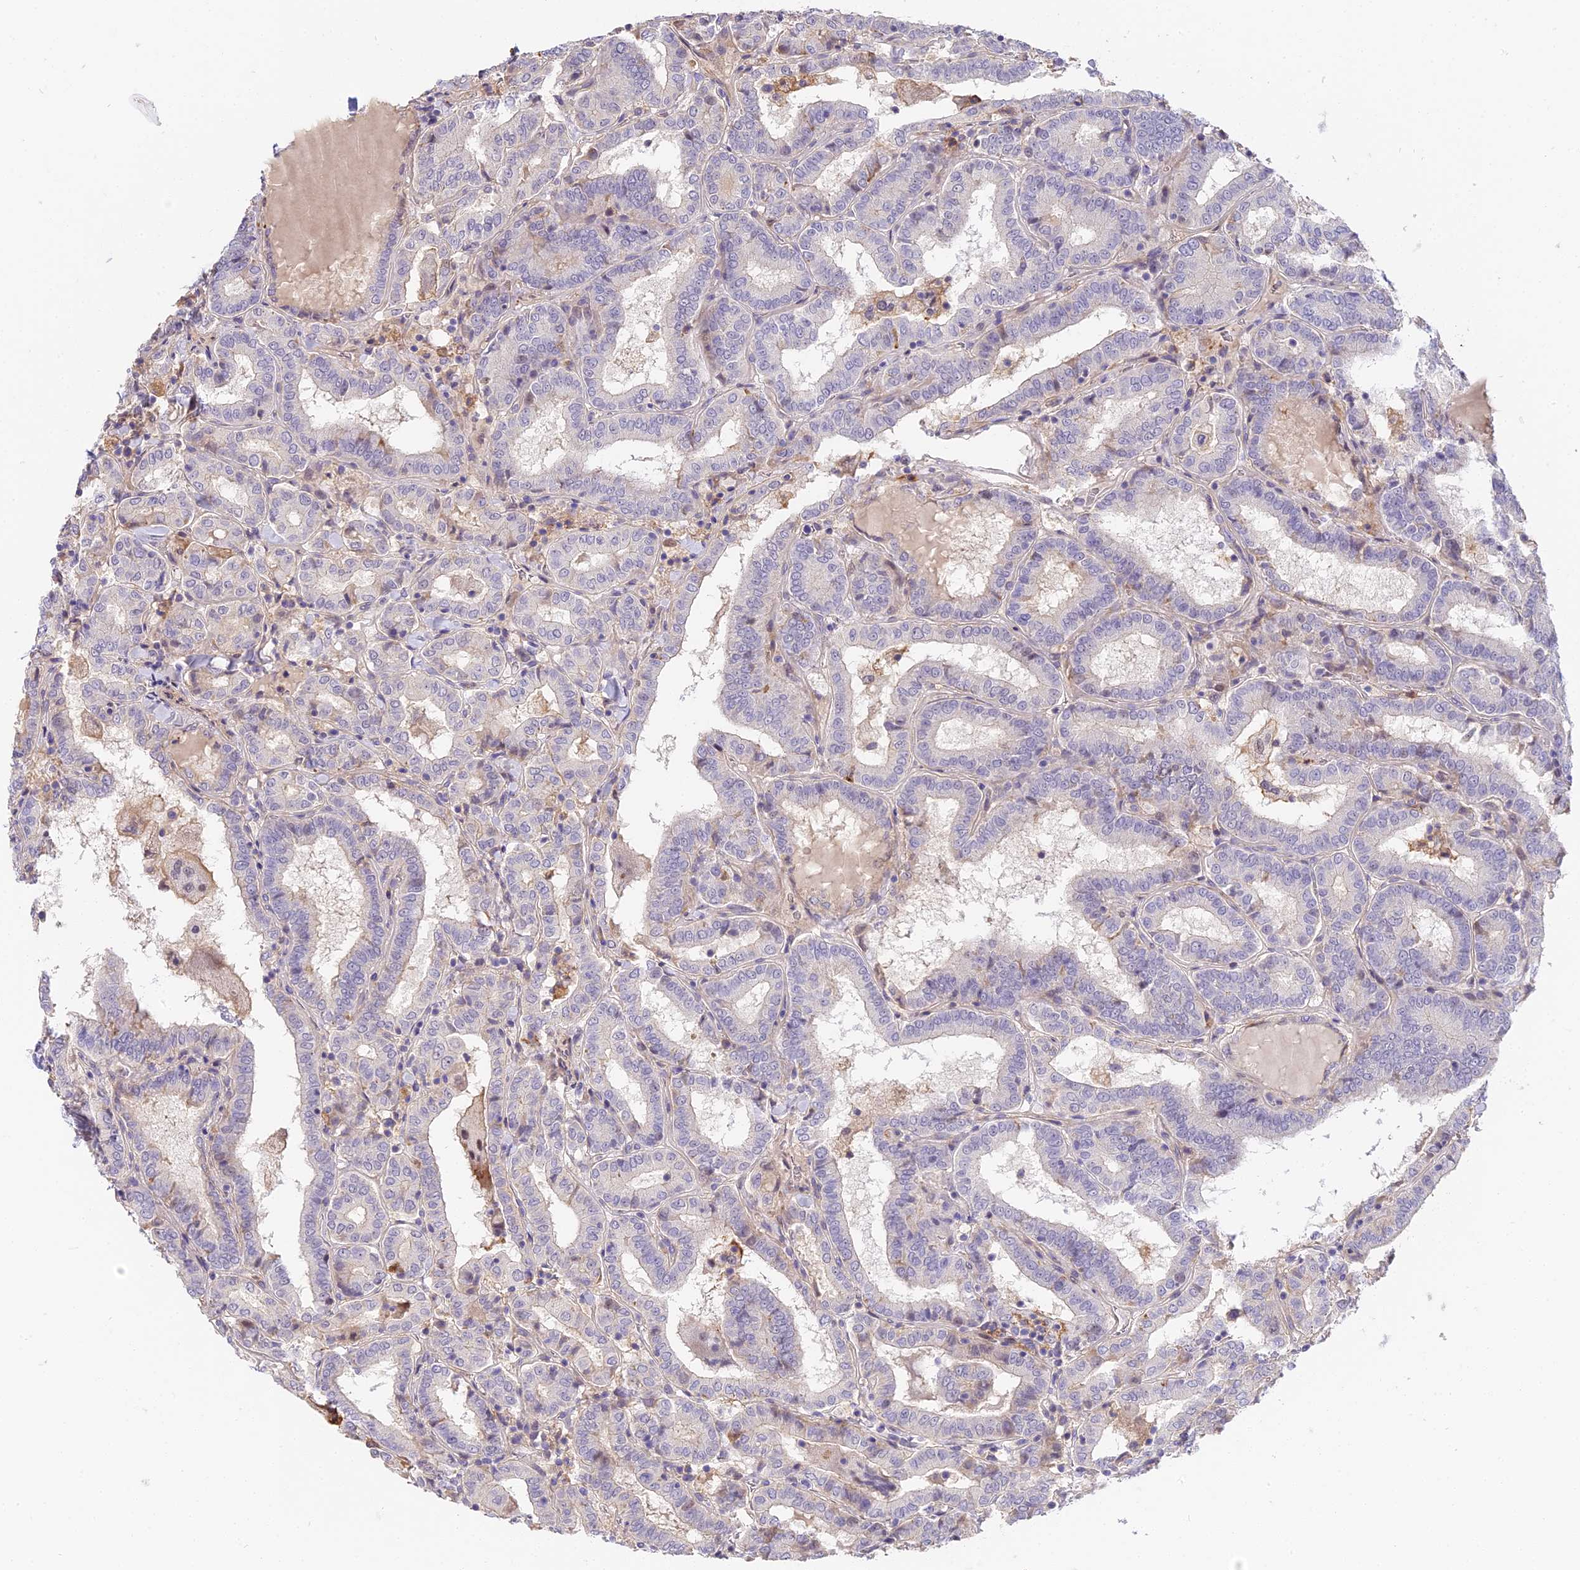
{"staining": {"intensity": "negative", "quantity": "none", "location": "none"}, "tissue": "thyroid cancer", "cell_type": "Tumor cells", "image_type": "cancer", "snomed": [{"axis": "morphology", "description": "Papillary adenocarcinoma, NOS"}, {"axis": "topography", "description": "Thyroid gland"}], "caption": "An IHC histopathology image of papillary adenocarcinoma (thyroid) is shown. There is no staining in tumor cells of papillary adenocarcinoma (thyroid).", "gene": "NOD2", "patient": {"sex": "female", "age": 72}}